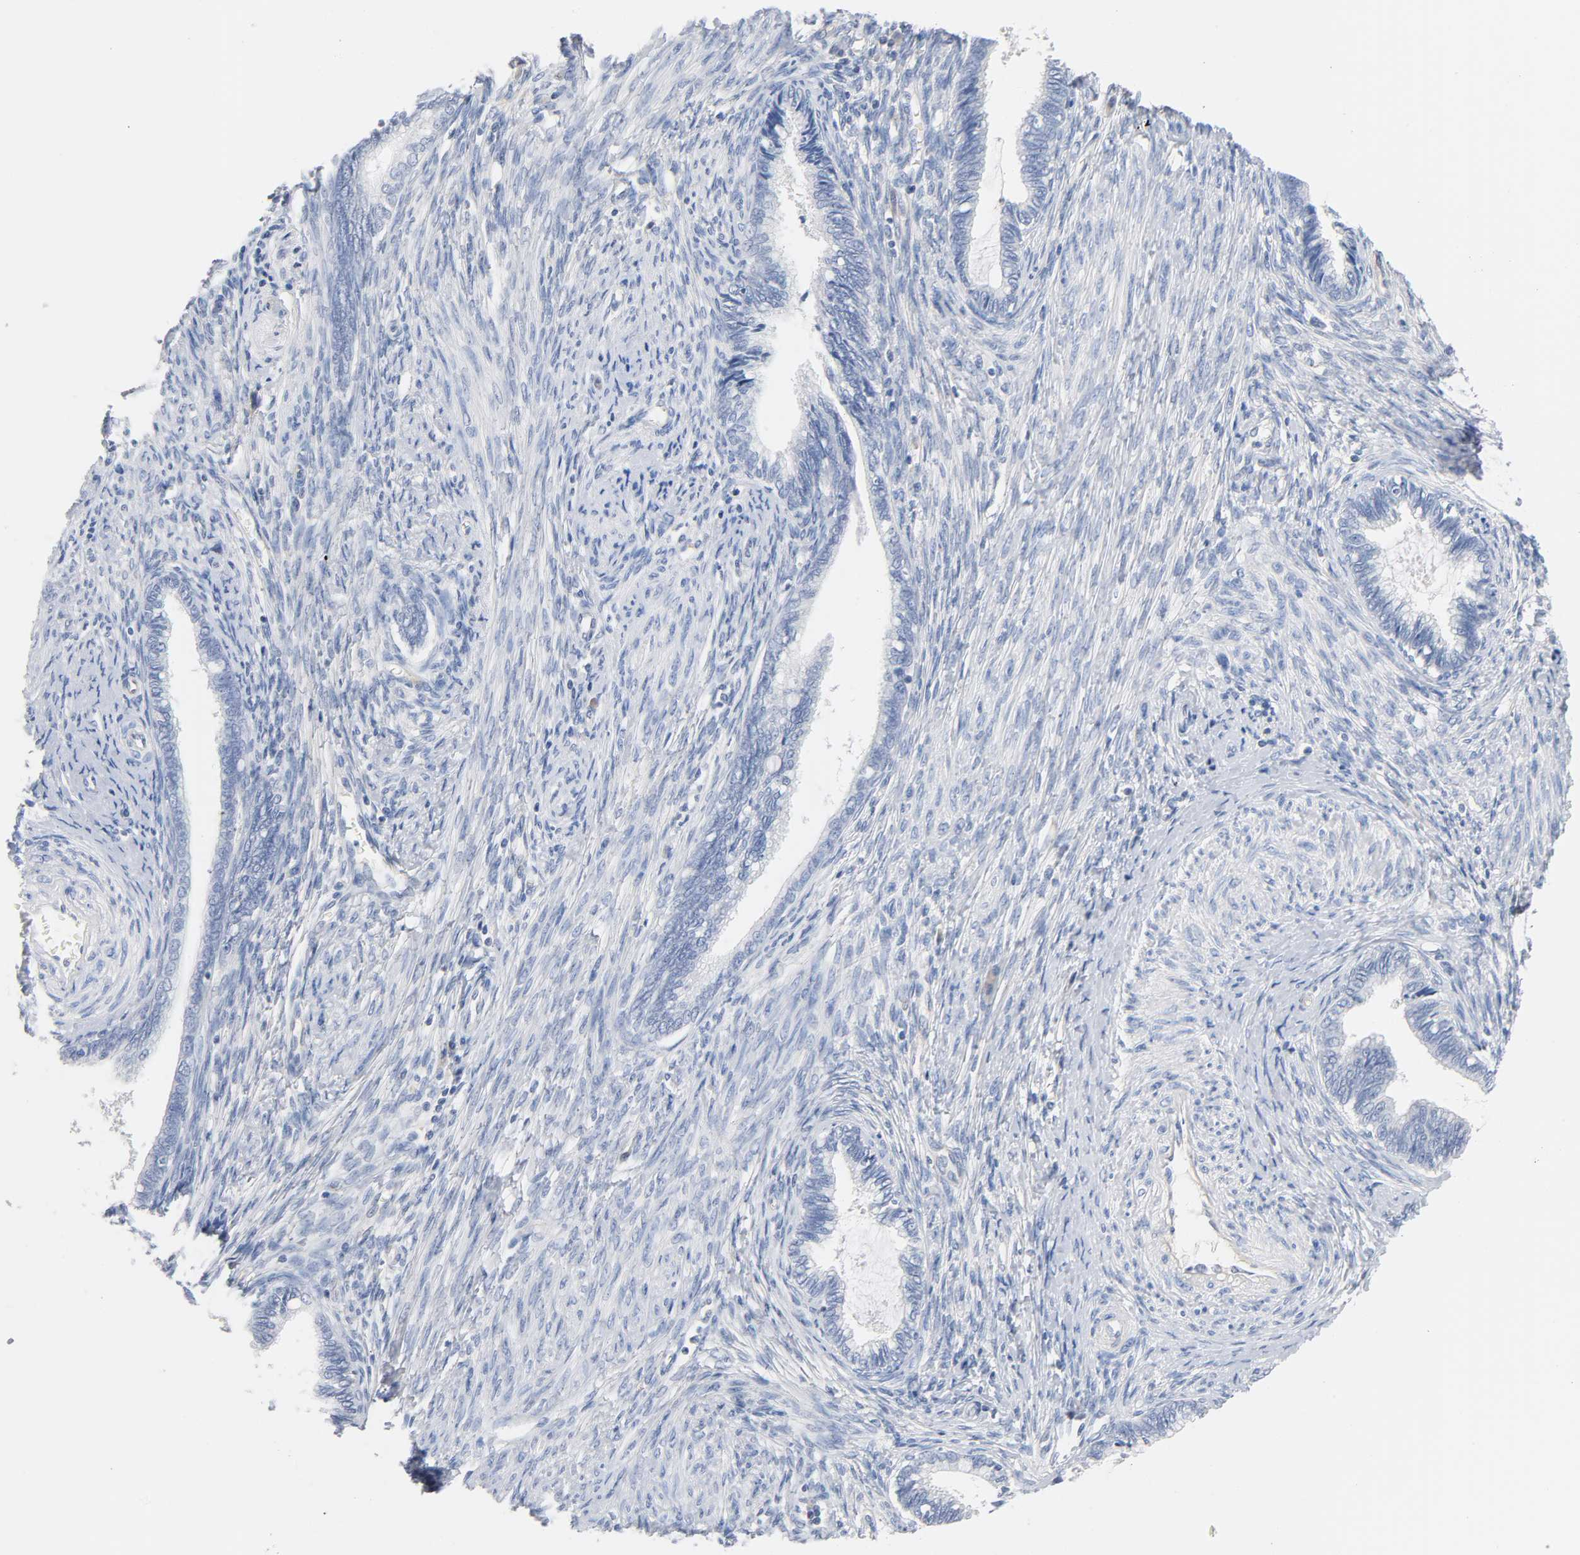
{"staining": {"intensity": "negative", "quantity": "none", "location": "none"}, "tissue": "cervical cancer", "cell_type": "Tumor cells", "image_type": "cancer", "snomed": [{"axis": "morphology", "description": "Adenocarcinoma, NOS"}, {"axis": "topography", "description": "Cervix"}], "caption": "High power microscopy photomicrograph of an immunohistochemistry micrograph of cervical cancer, revealing no significant expression in tumor cells.", "gene": "MALT1", "patient": {"sex": "female", "age": 44}}